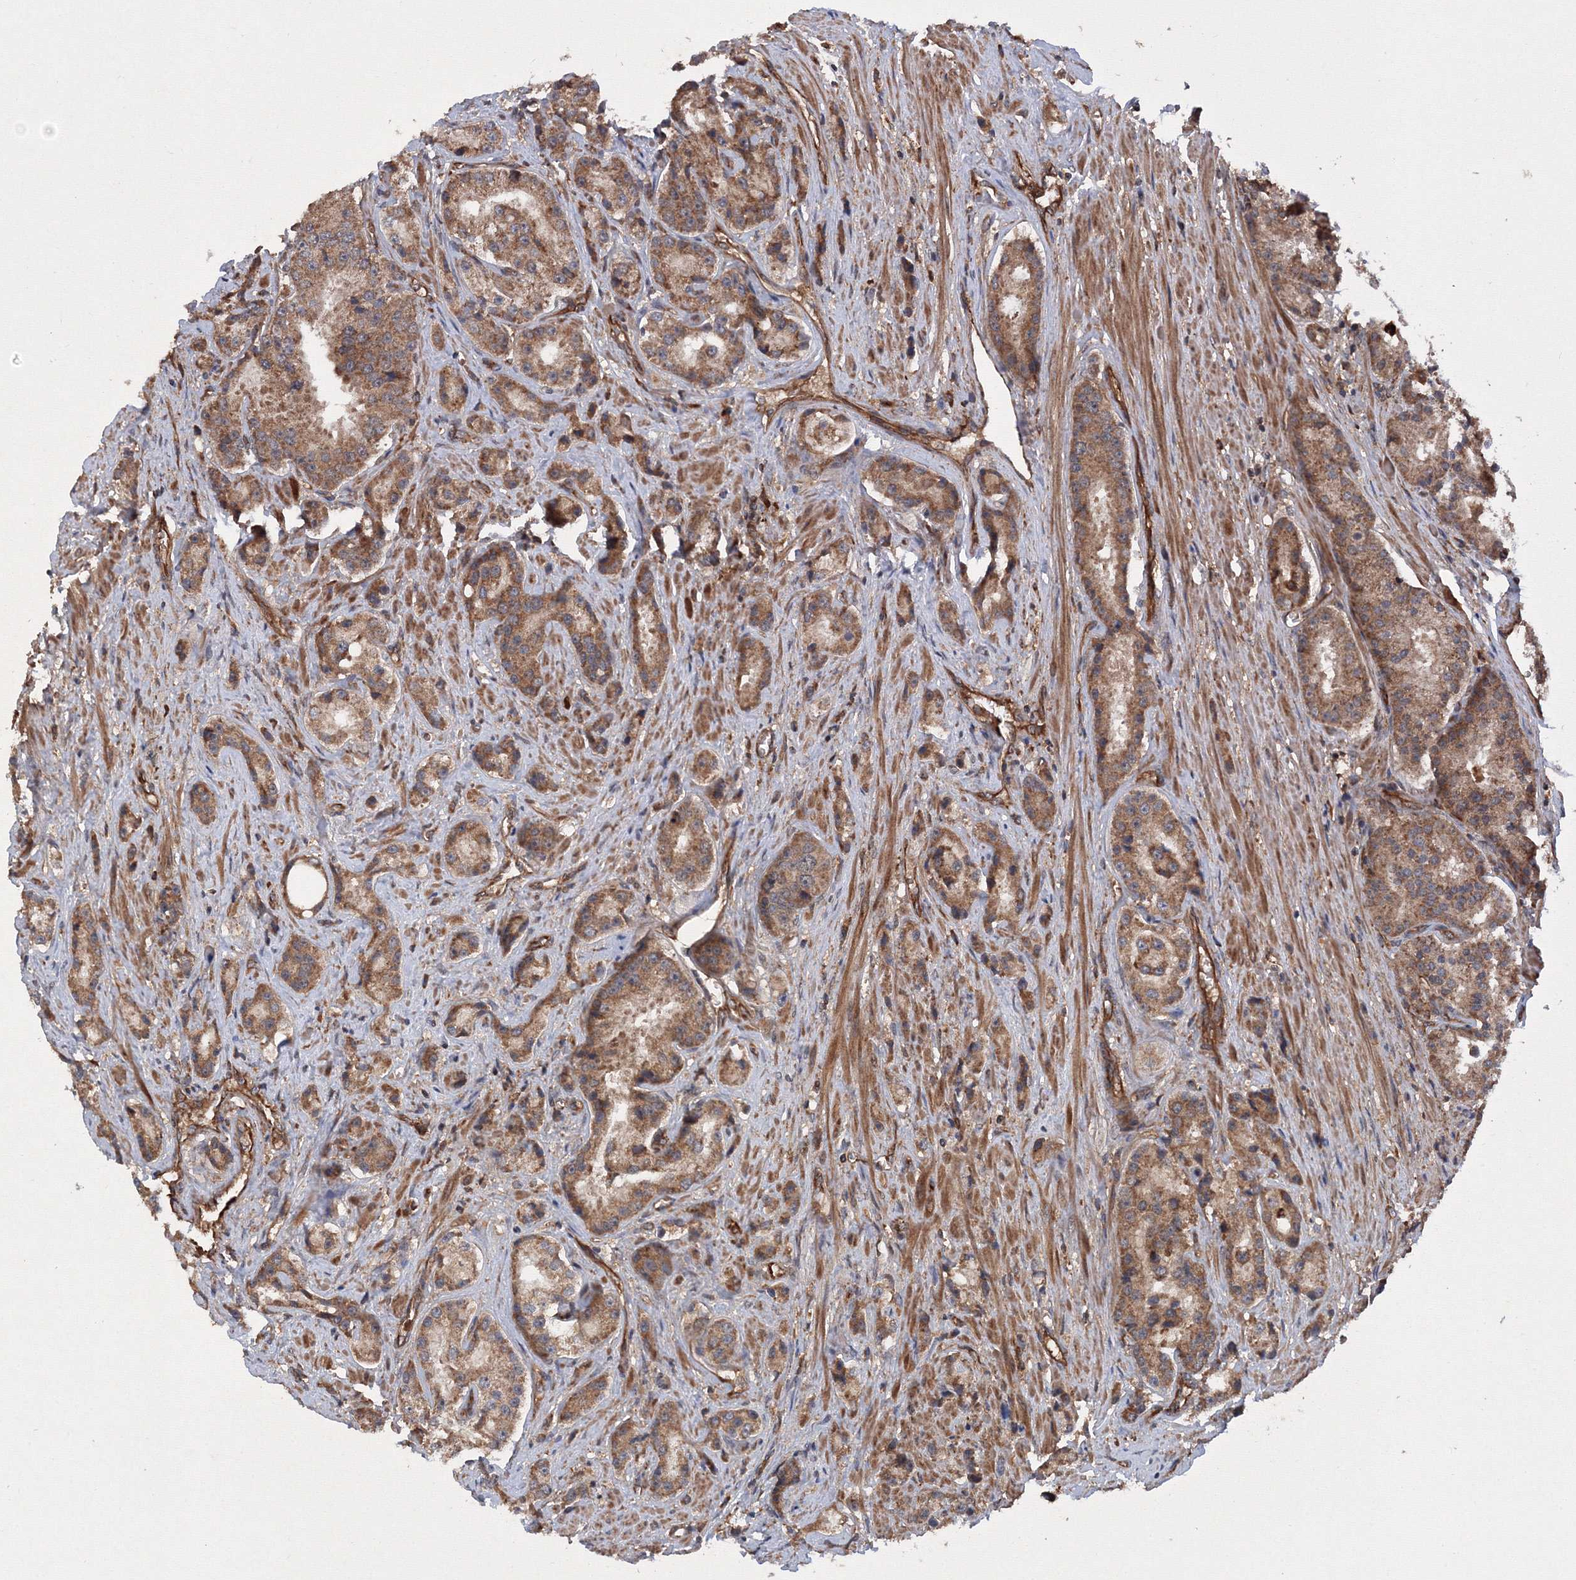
{"staining": {"intensity": "moderate", "quantity": ">75%", "location": "cytoplasmic/membranous"}, "tissue": "prostate cancer", "cell_type": "Tumor cells", "image_type": "cancer", "snomed": [{"axis": "morphology", "description": "Adenocarcinoma, High grade"}, {"axis": "topography", "description": "Prostate"}], "caption": "IHC histopathology image of neoplastic tissue: human high-grade adenocarcinoma (prostate) stained using immunohistochemistry (IHC) reveals medium levels of moderate protein expression localized specifically in the cytoplasmic/membranous of tumor cells, appearing as a cytoplasmic/membranous brown color.", "gene": "ATG3", "patient": {"sex": "male", "age": 60}}